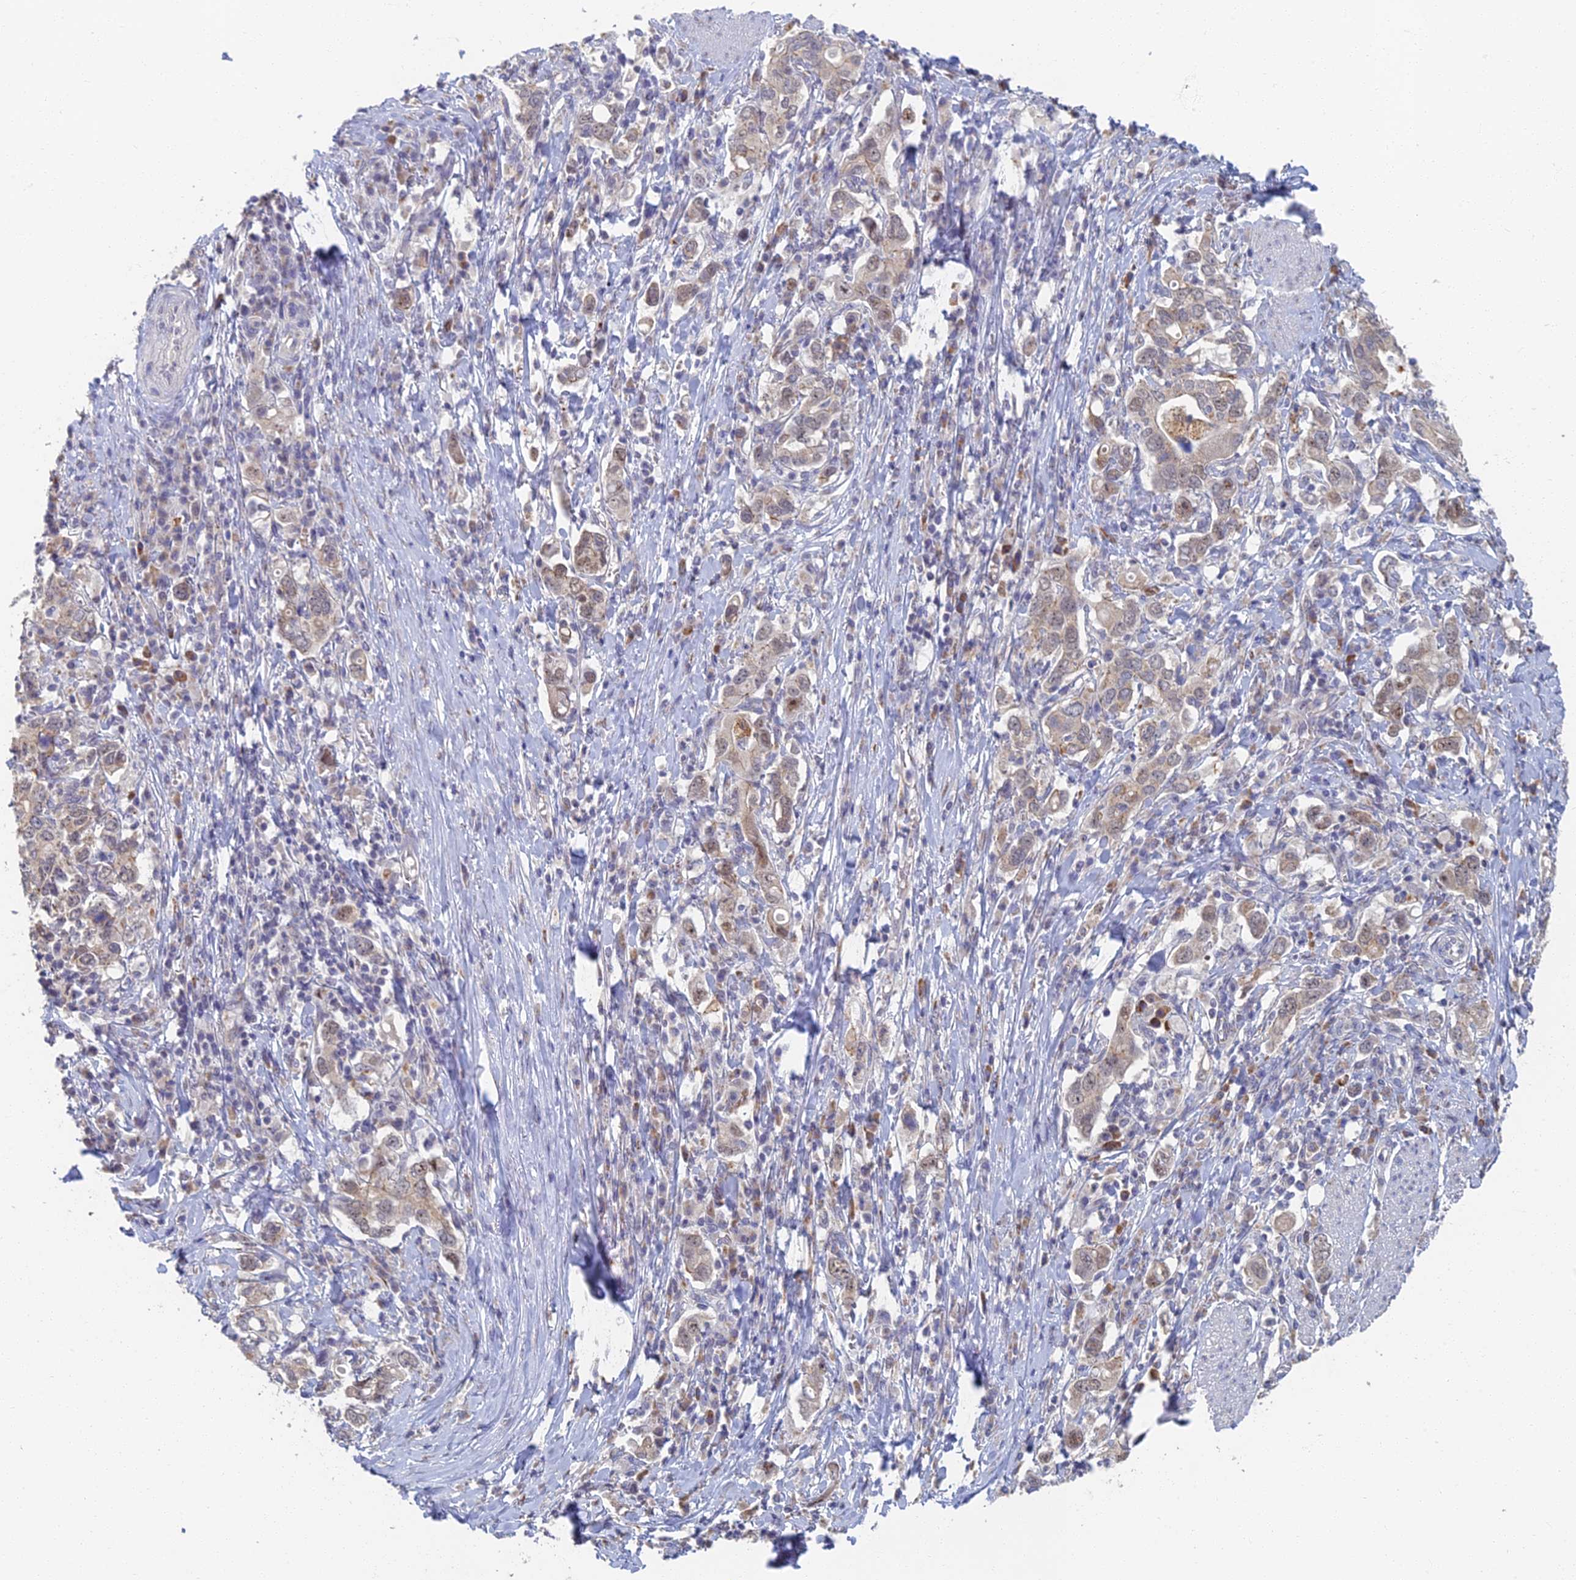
{"staining": {"intensity": "weak", "quantity": "<25%", "location": "cytoplasmic/membranous"}, "tissue": "stomach cancer", "cell_type": "Tumor cells", "image_type": "cancer", "snomed": [{"axis": "morphology", "description": "Adenocarcinoma, NOS"}, {"axis": "topography", "description": "Stomach, upper"}, {"axis": "topography", "description": "Stomach"}], "caption": "DAB immunohistochemical staining of stomach cancer shows no significant expression in tumor cells.", "gene": "GPATCH1", "patient": {"sex": "male", "age": 62}}